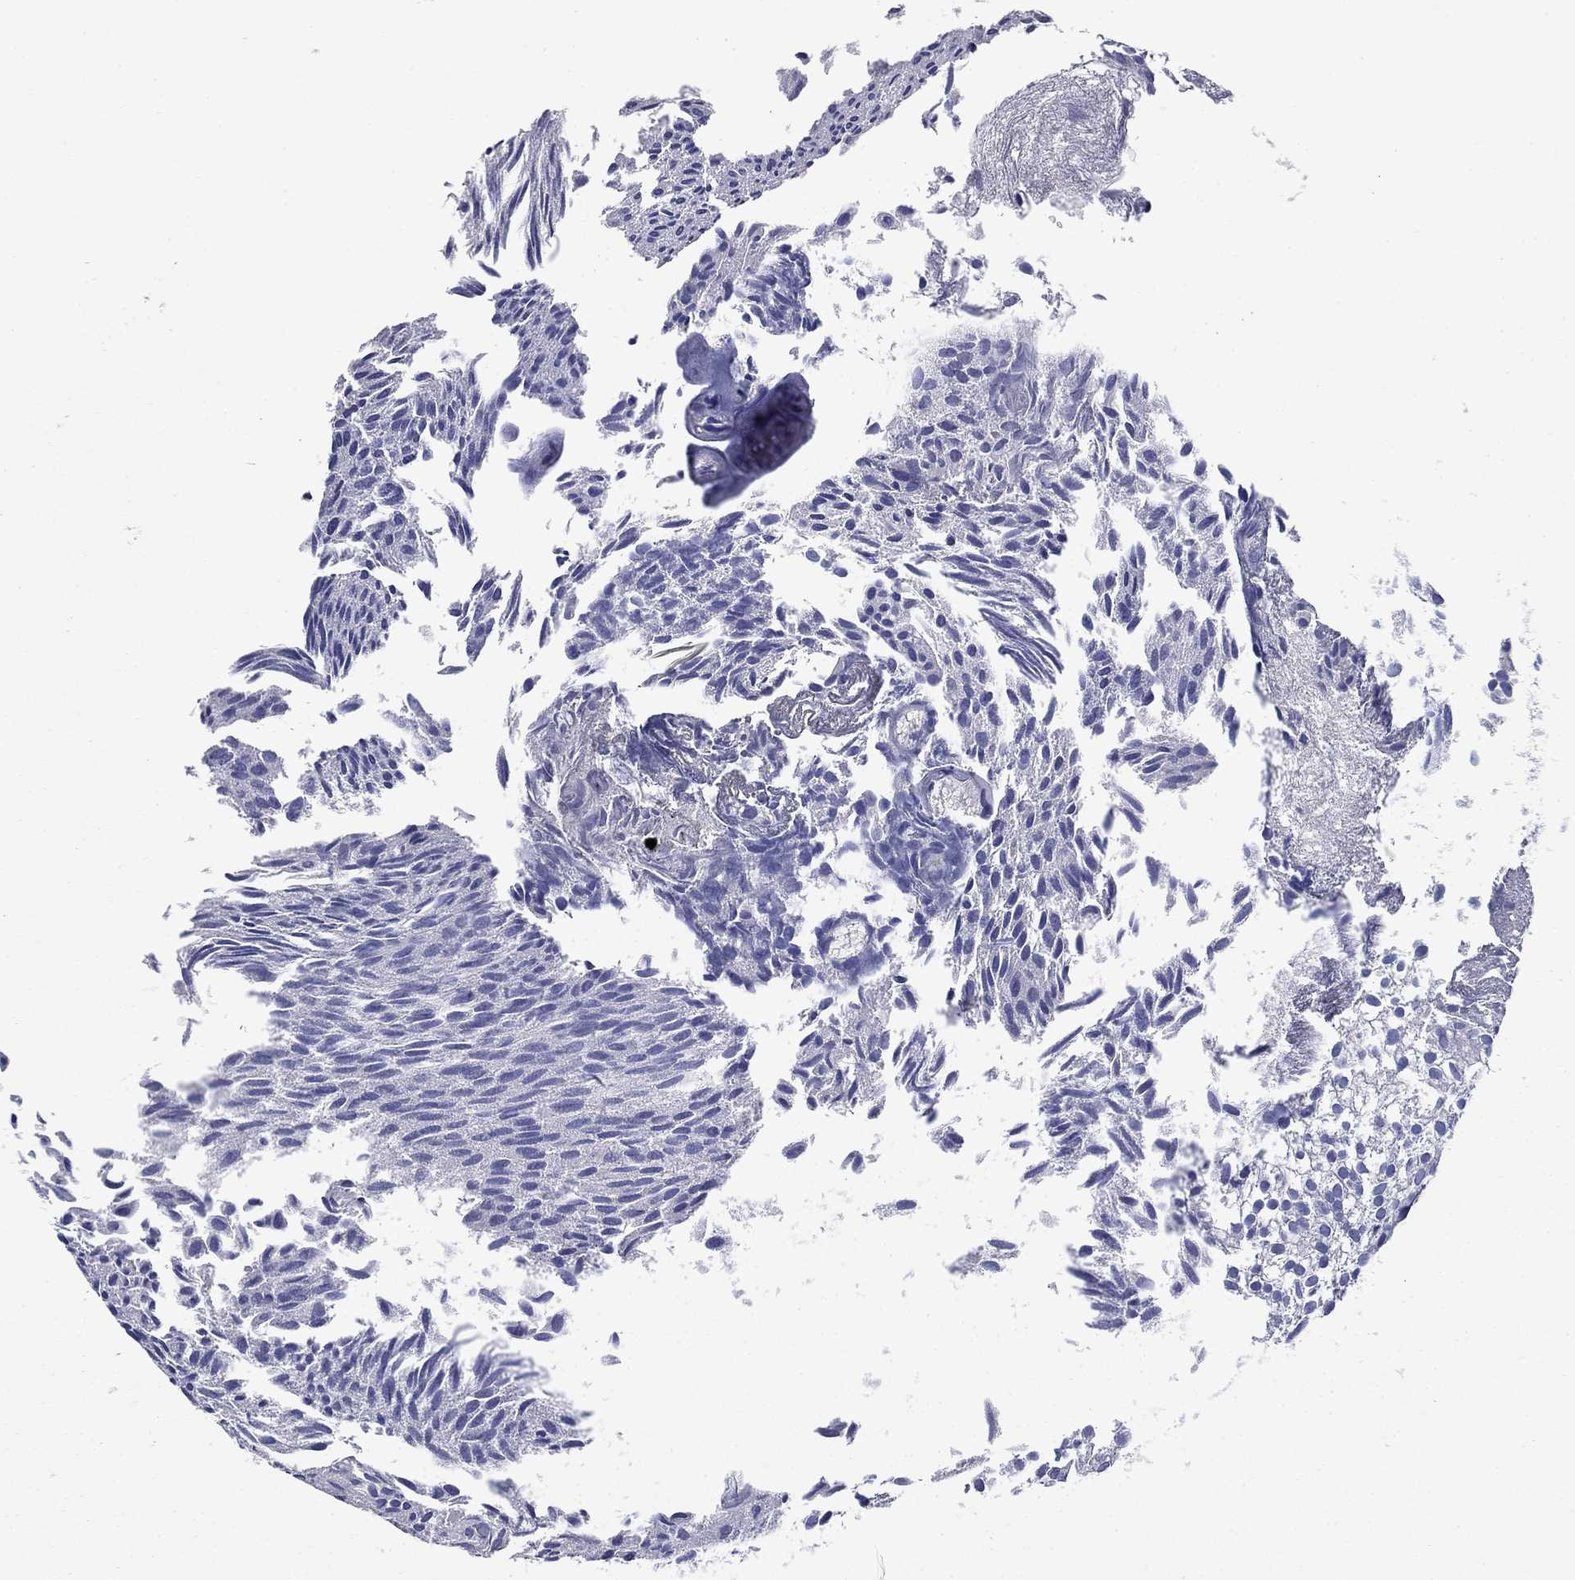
{"staining": {"intensity": "negative", "quantity": "none", "location": "none"}, "tissue": "urothelial cancer", "cell_type": "Tumor cells", "image_type": "cancer", "snomed": [{"axis": "morphology", "description": "Urothelial carcinoma, Low grade"}, {"axis": "topography", "description": "Urinary bladder"}], "caption": "An immunohistochemistry (IHC) micrograph of urothelial carcinoma (low-grade) is shown. There is no staining in tumor cells of urothelial carcinoma (low-grade).", "gene": "SULT2B1", "patient": {"sex": "male", "age": 89}}